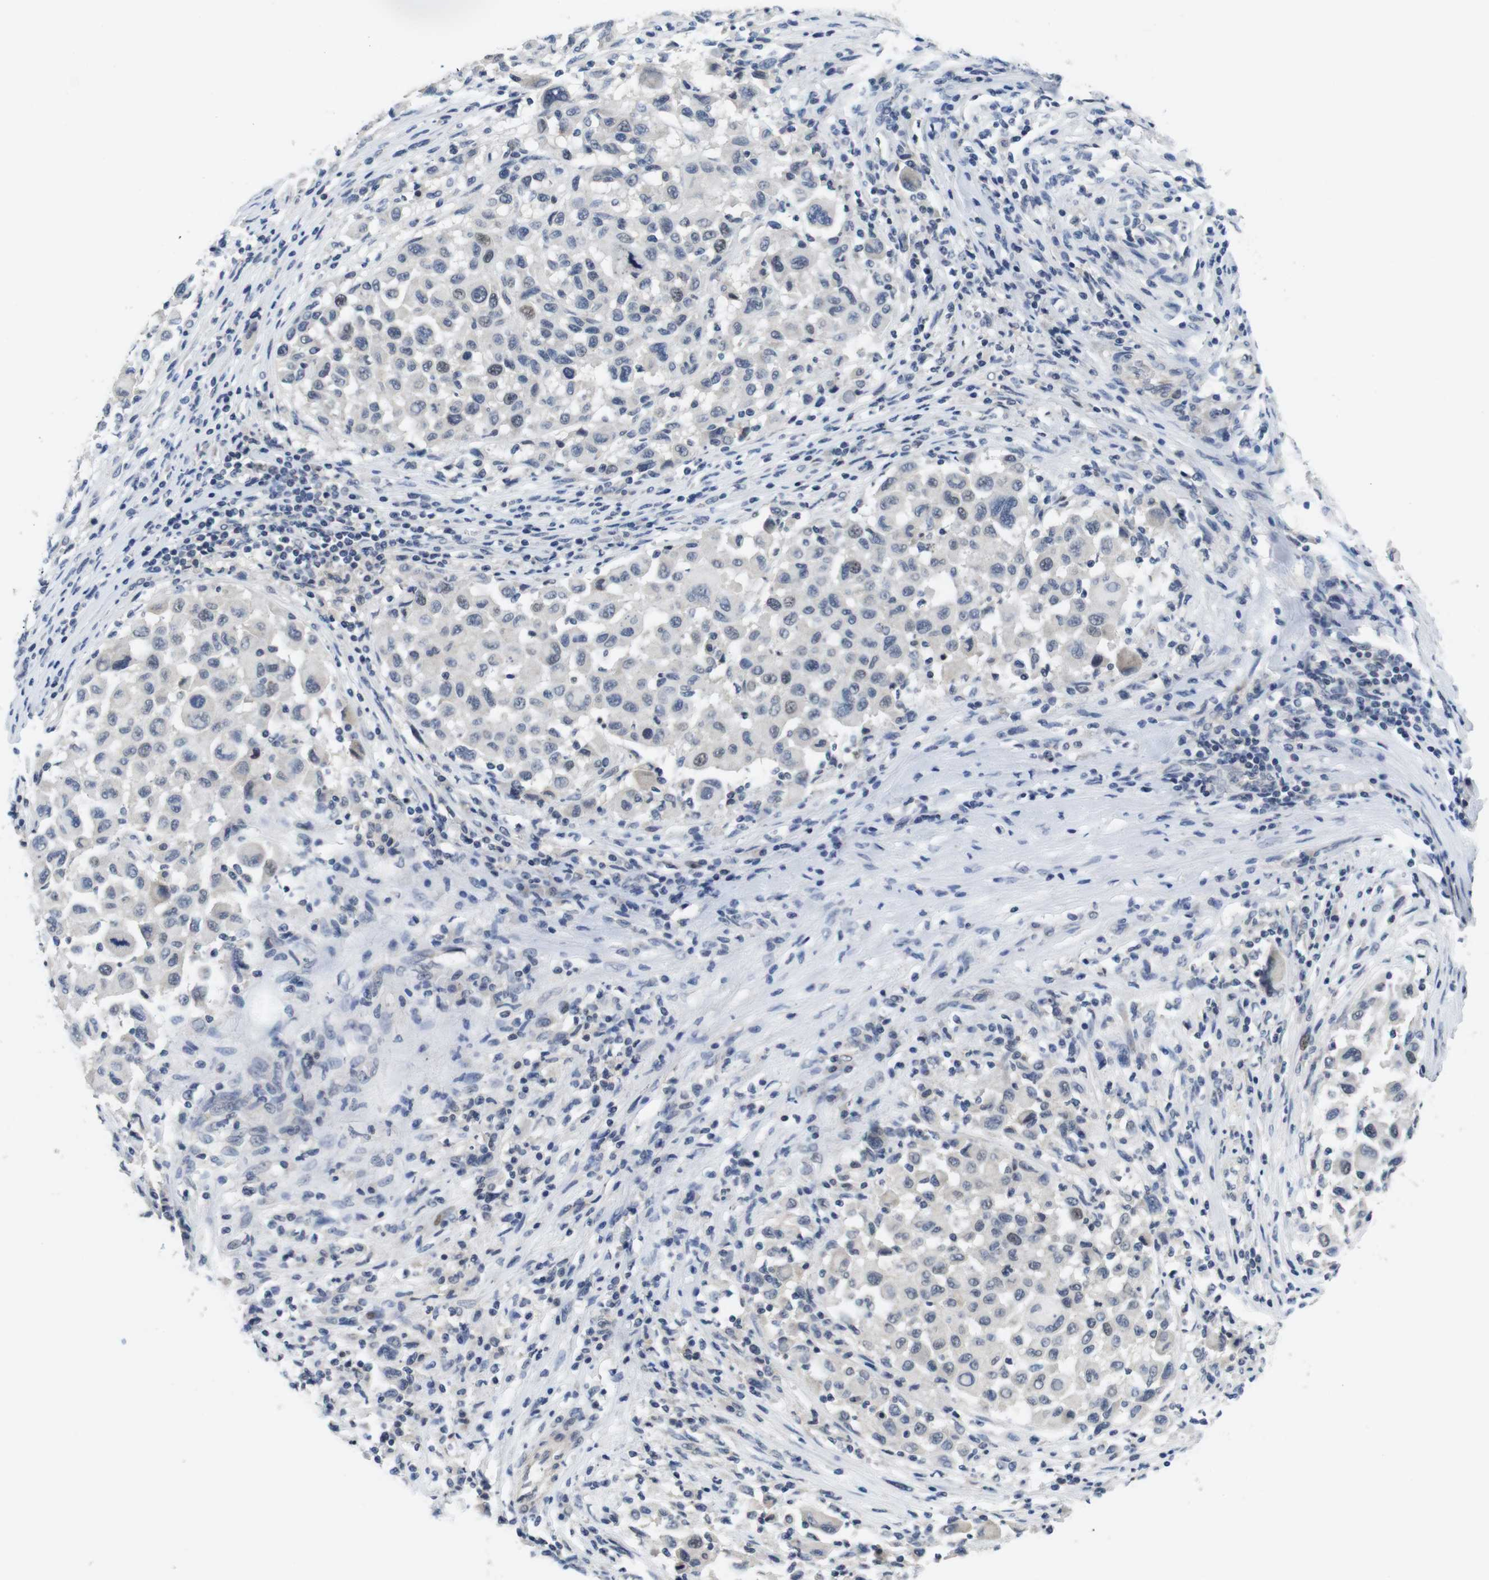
{"staining": {"intensity": "weak", "quantity": "<25%", "location": "nuclear"}, "tissue": "melanoma", "cell_type": "Tumor cells", "image_type": "cancer", "snomed": [{"axis": "morphology", "description": "Malignant melanoma, Metastatic site"}, {"axis": "topography", "description": "Lymph node"}], "caption": "Immunohistochemistry image of neoplastic tissue: human melanoma stained with DAB (3,3'-diaminobenzidine) shows no significant protein positivity in tumor cells.", "gene": "SKP2", "patient": {"sex": "male", "age": 61}}